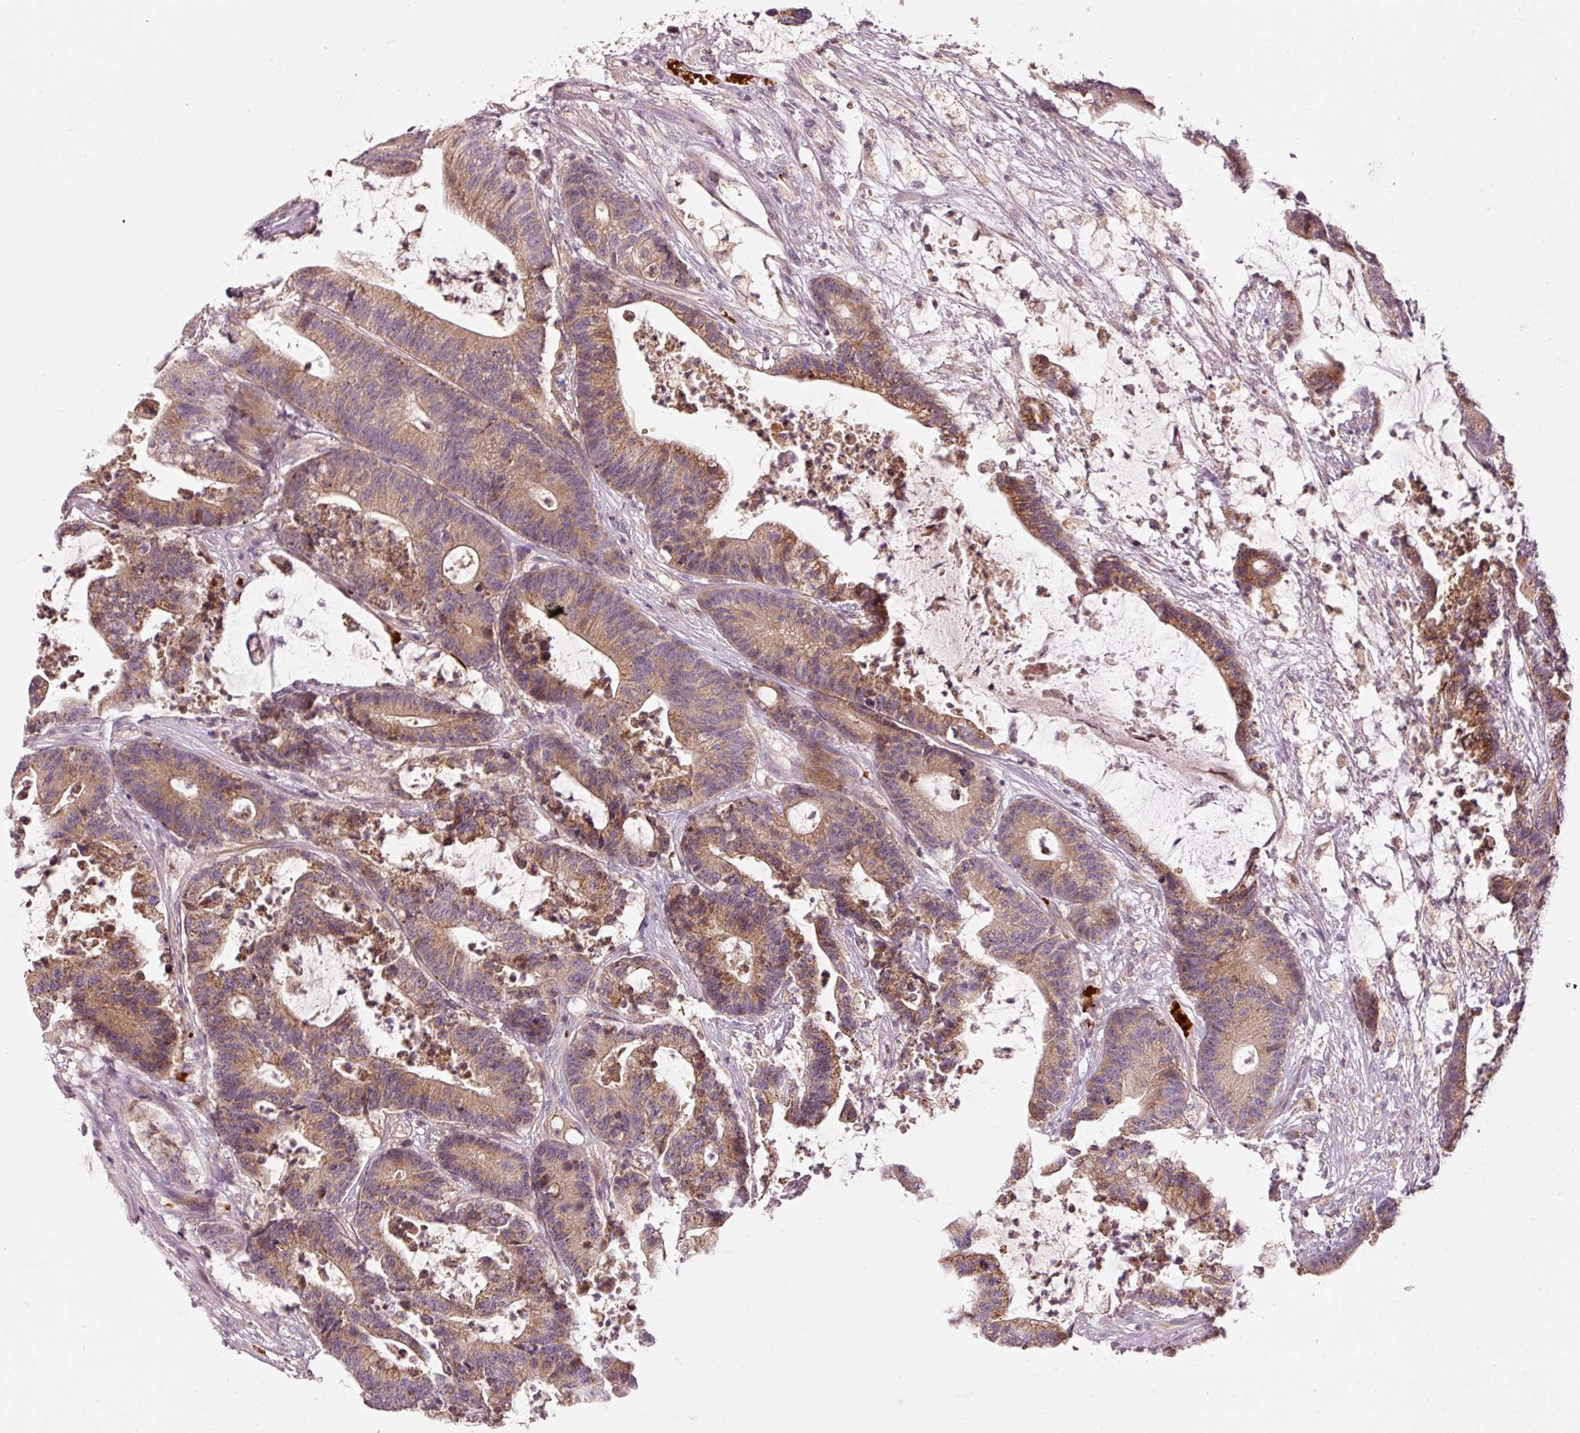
{"staining": {"intensity": "moderate", "quantity": "25%-75%", "location": "cytoplasmic/membranous"}, "tissue": "colorectal cancer", "cell_type": "Tumor cells", "image_type": "cancer", "snomed": [{"axis": "morphology", "description": "Adenocarcinoma, NOS"}, {"axis": "topography", "description": "Colon"}], "caption": "Colorectal cancer stained with immunohistochemistry demonstrates moderate cytoplasmic/membranous expression in approximately 25%-75% of tumor cells.", "gene": "KLHL21", "patient": {"sex": "female", "age": 84}}